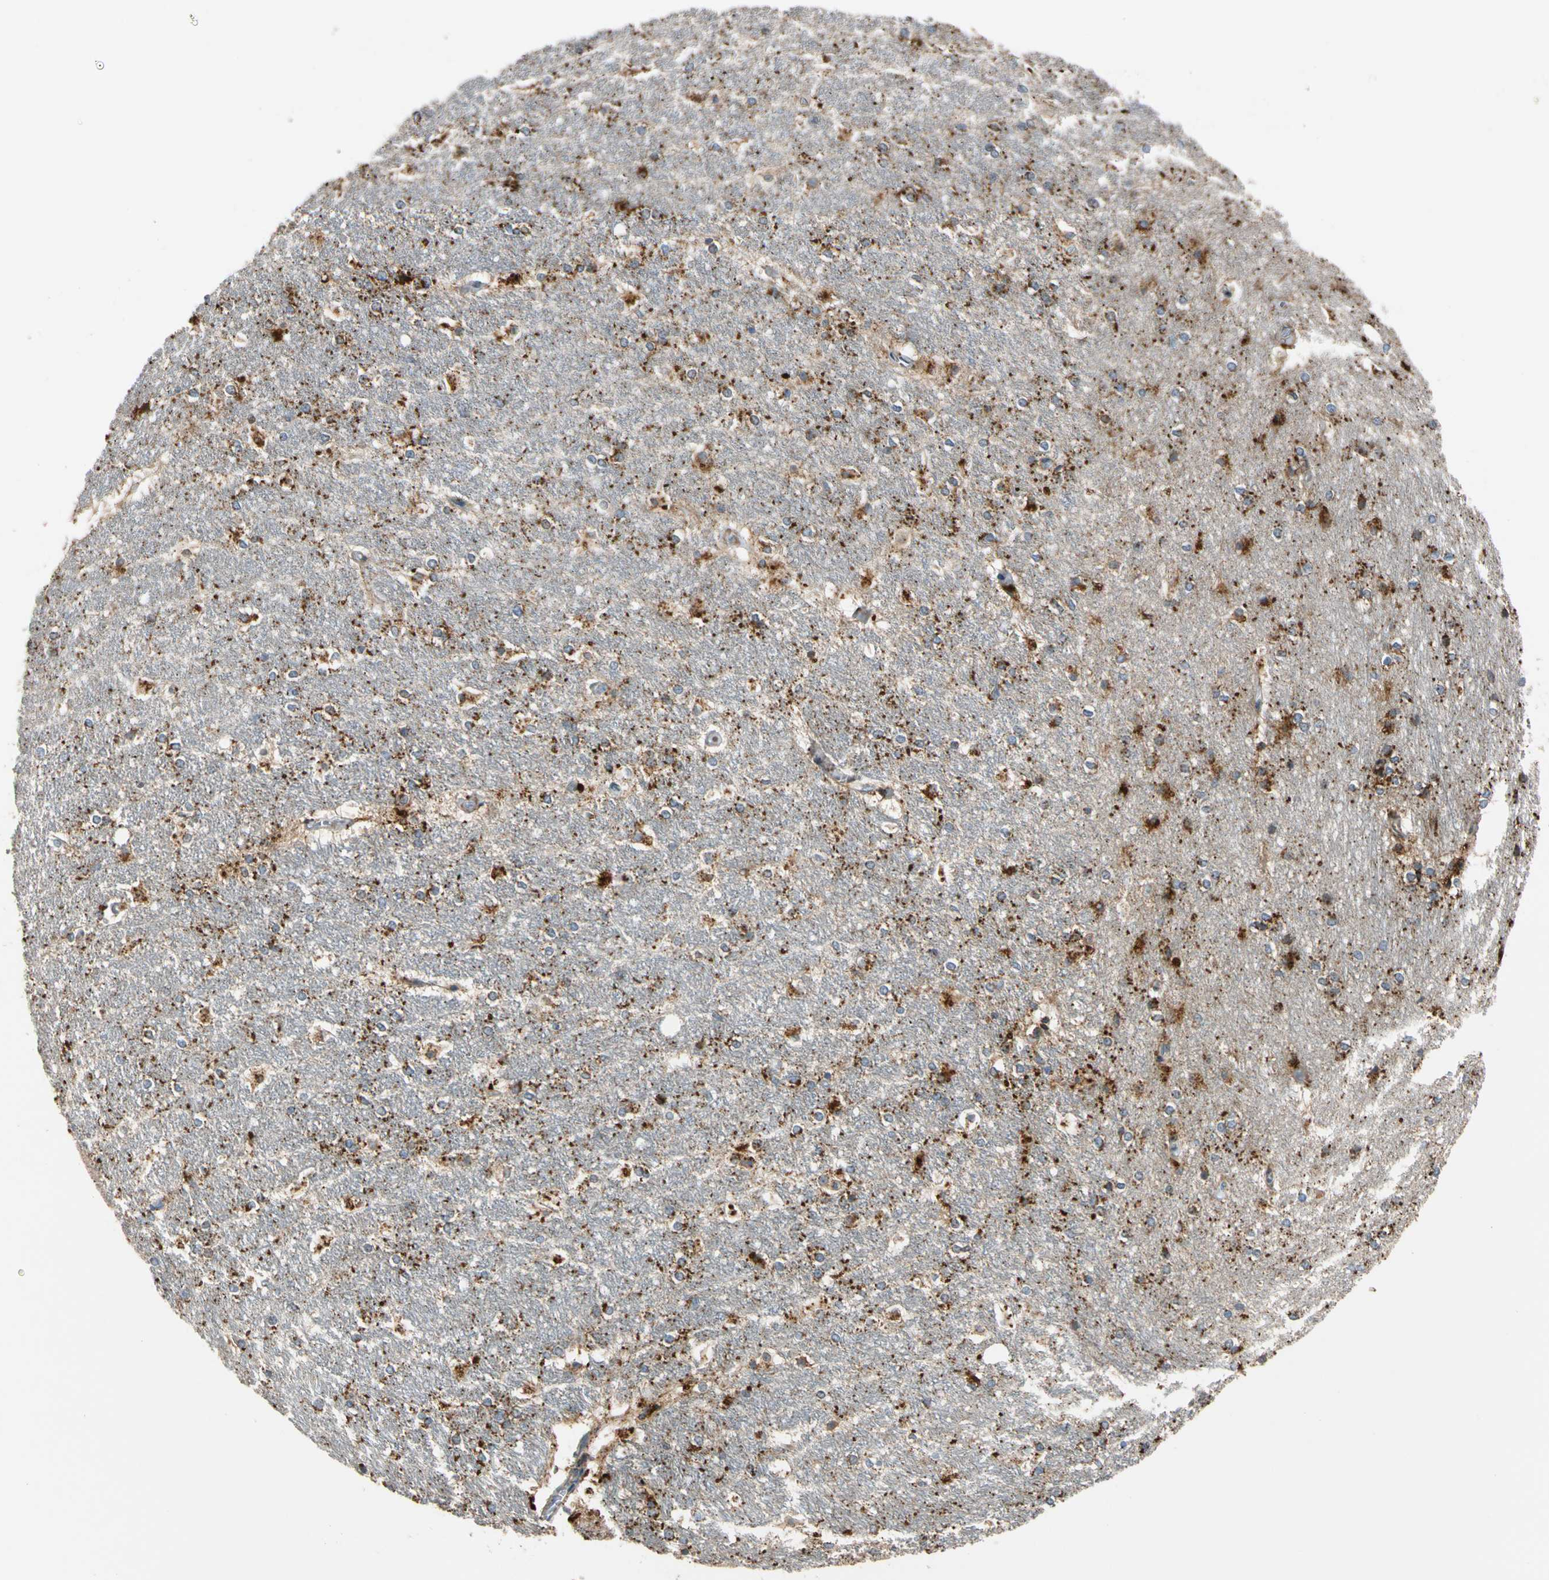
{"staining": {"intensity": "strong", "quantity": "25%-75%", "location": "cytoplasmic/membranous"}, "tissue": "hippocampus", "cell_type": "Glial cells", "image_type": "normal", "snomed": [{"axis": "morphology", "description": "Normal tissue, NOS"}, {"axis": "topography", "description": "Hippocampus"}], "caption": "The image reveals staining of unremarkable hippocampus, revealing strong cytoplasmic/membranous protein positivity (brown color) within glial cells. (IHC, brightfield microscopy, high magnification).", "gene": "GM2A", "patient": {"sex": "female", "age": 19}}